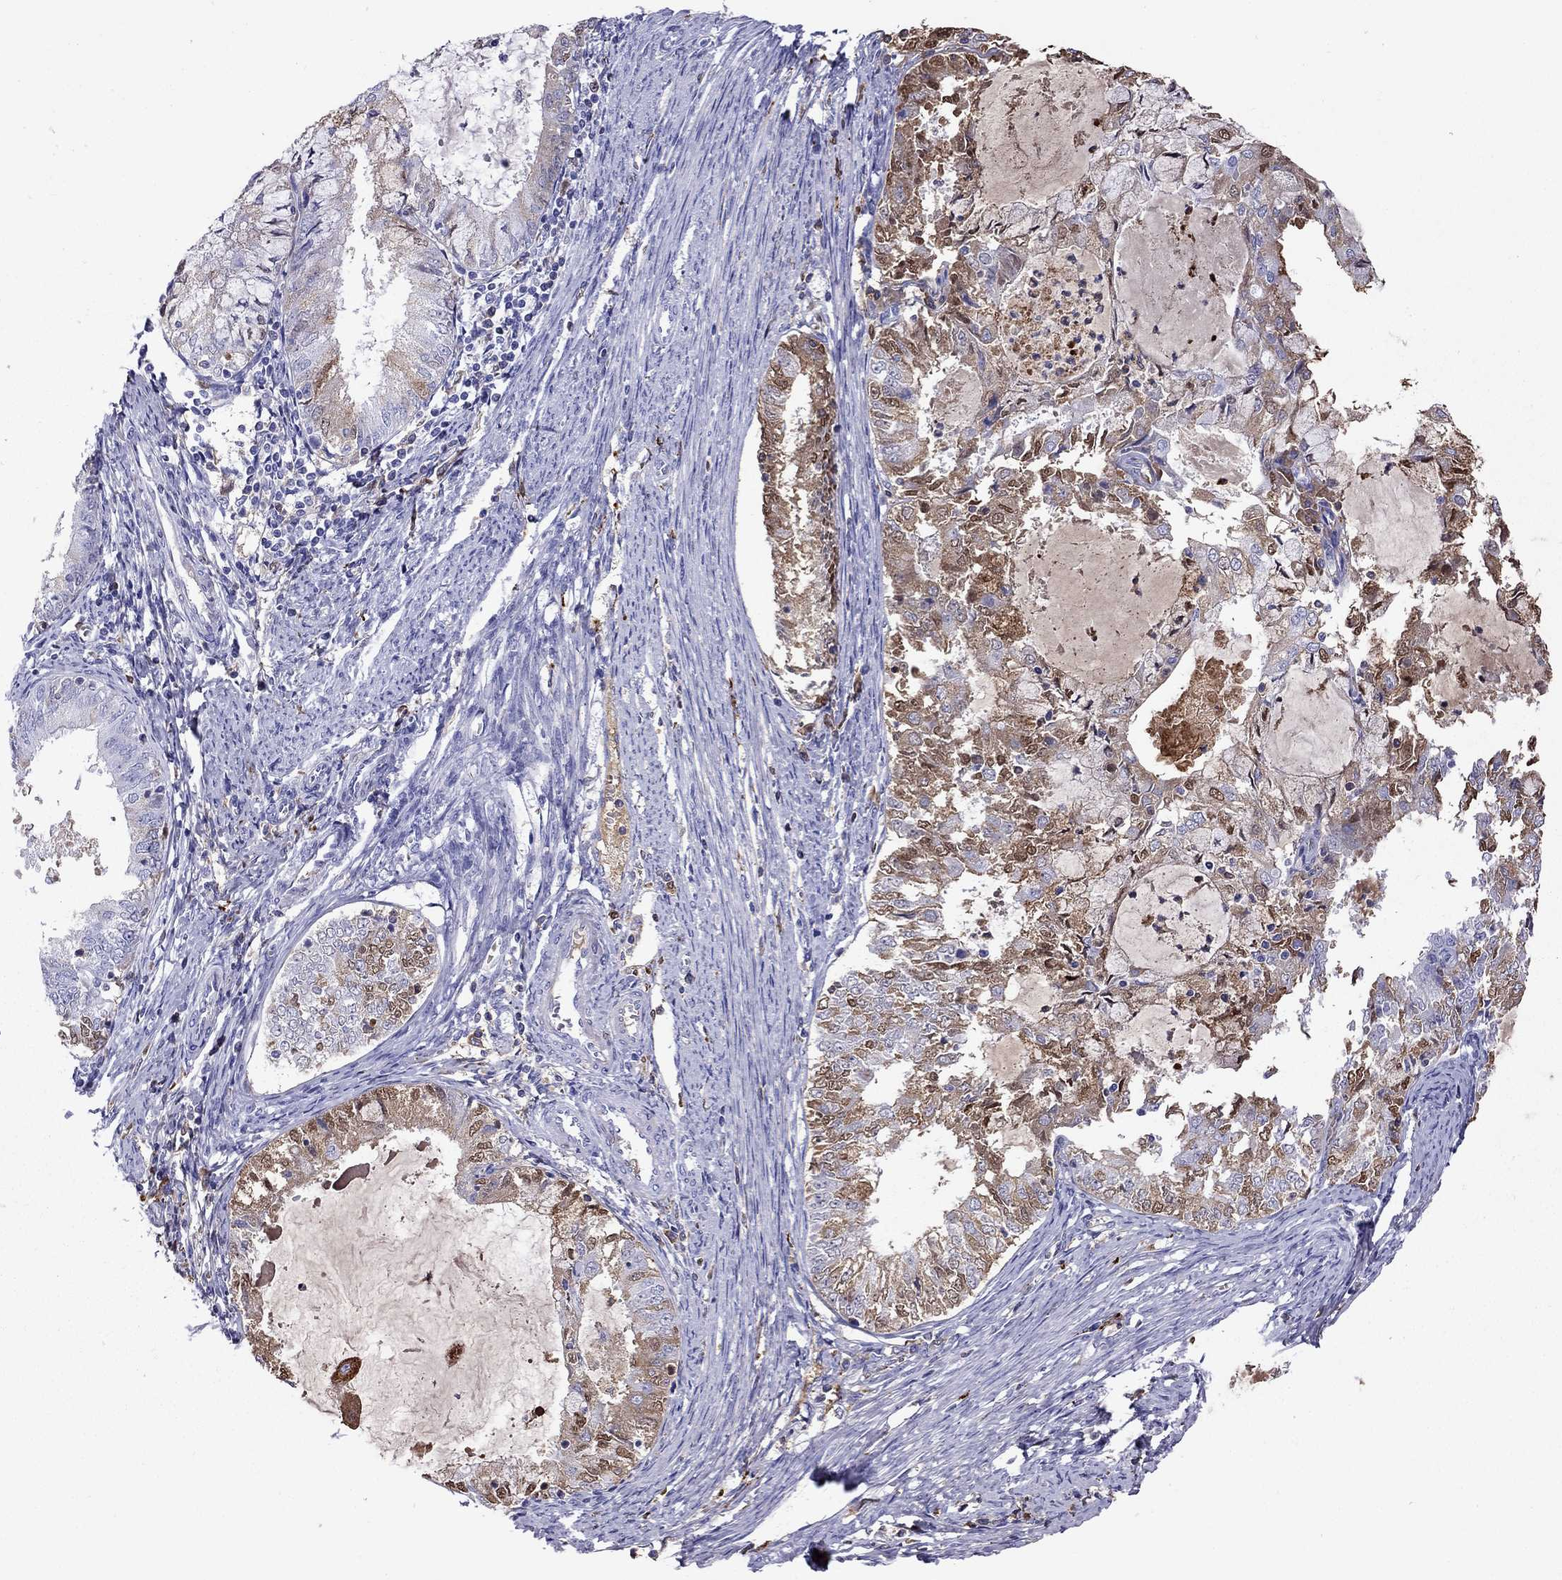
{"staining": {"intensity": "moderate", "quantity": "<25%", "location": "cytoplasmic/membranous"}, "tissue": "endometrial cancer", "cell_type": "Tumor cells", "image_type": "cancer", "snomed": [{"axis": "morphology", "description": "Adenocarcinoma, NOS"}, {"axis": "topography", "description": "Endometrium"}], "caption": "IHC histopathology image of neoplastic tissue: human endometrial cancer stained using immunohistochemistry demonstrates low levels of moderate protein expression localized specifically in the cytoplasmic/membranous of tumor cells, appearing as a cytoplasmic/membranous brown color.", "gene": "SERPINA3", "patient": {"sex": "female", "age": 57}}